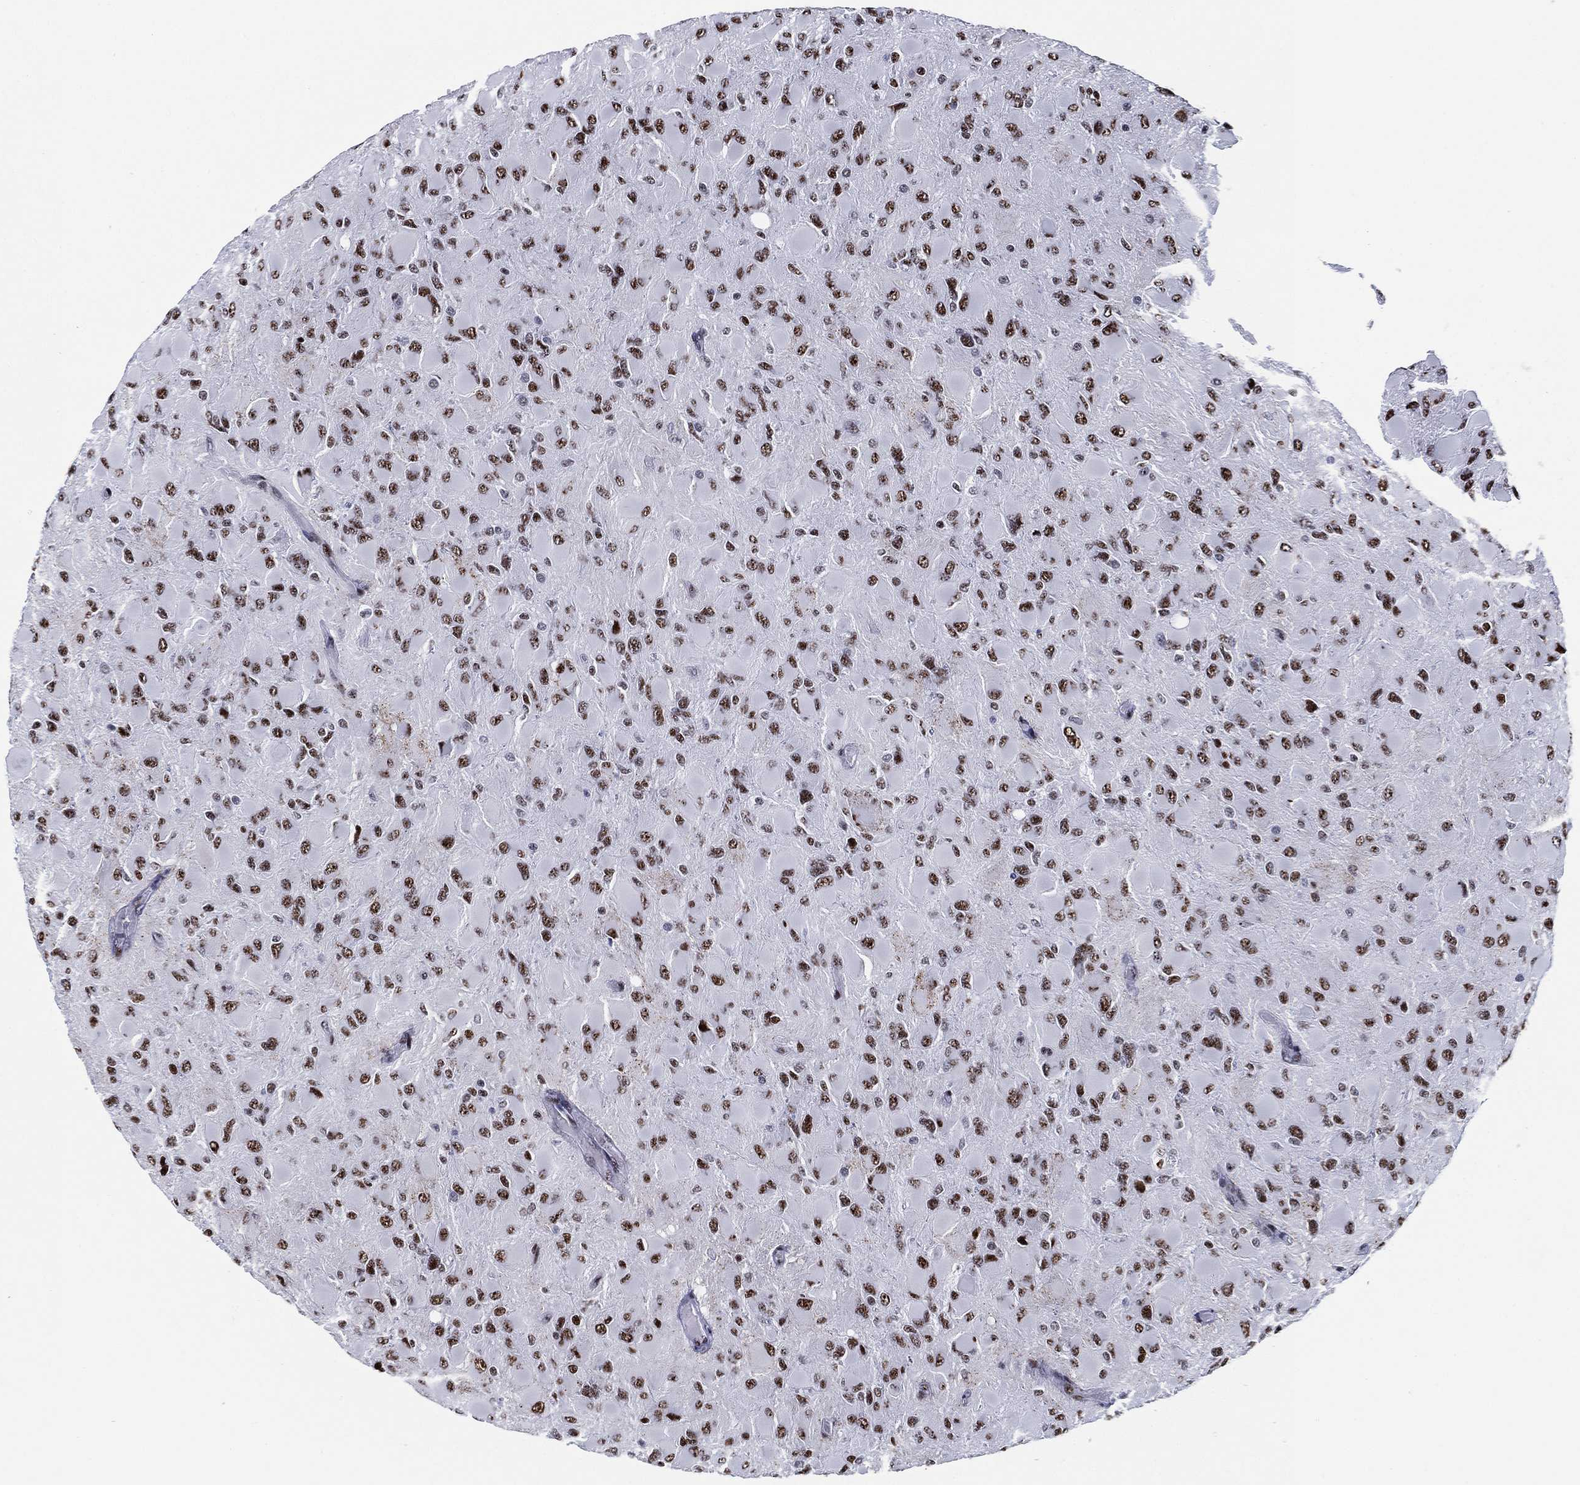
{"staining": {"intensity": "strong", "quantity": ">75%", "location": "nuclear"}, "tissue": "glioma", "cell_type": "Tumor cells", "image_type": "cancer", "snomed": [{"axis": "morphology", "description": "Glioma, malignant, High grade"}, {"axis": "topography", "description": "Cerebral cortex"}], "caption": "Protein staining of glioma tissue shows strong nuclear positivity in about >75% of tumor cells.", "gene": "CYB561D2", "patient": {"sex": "female", "age": 36}}